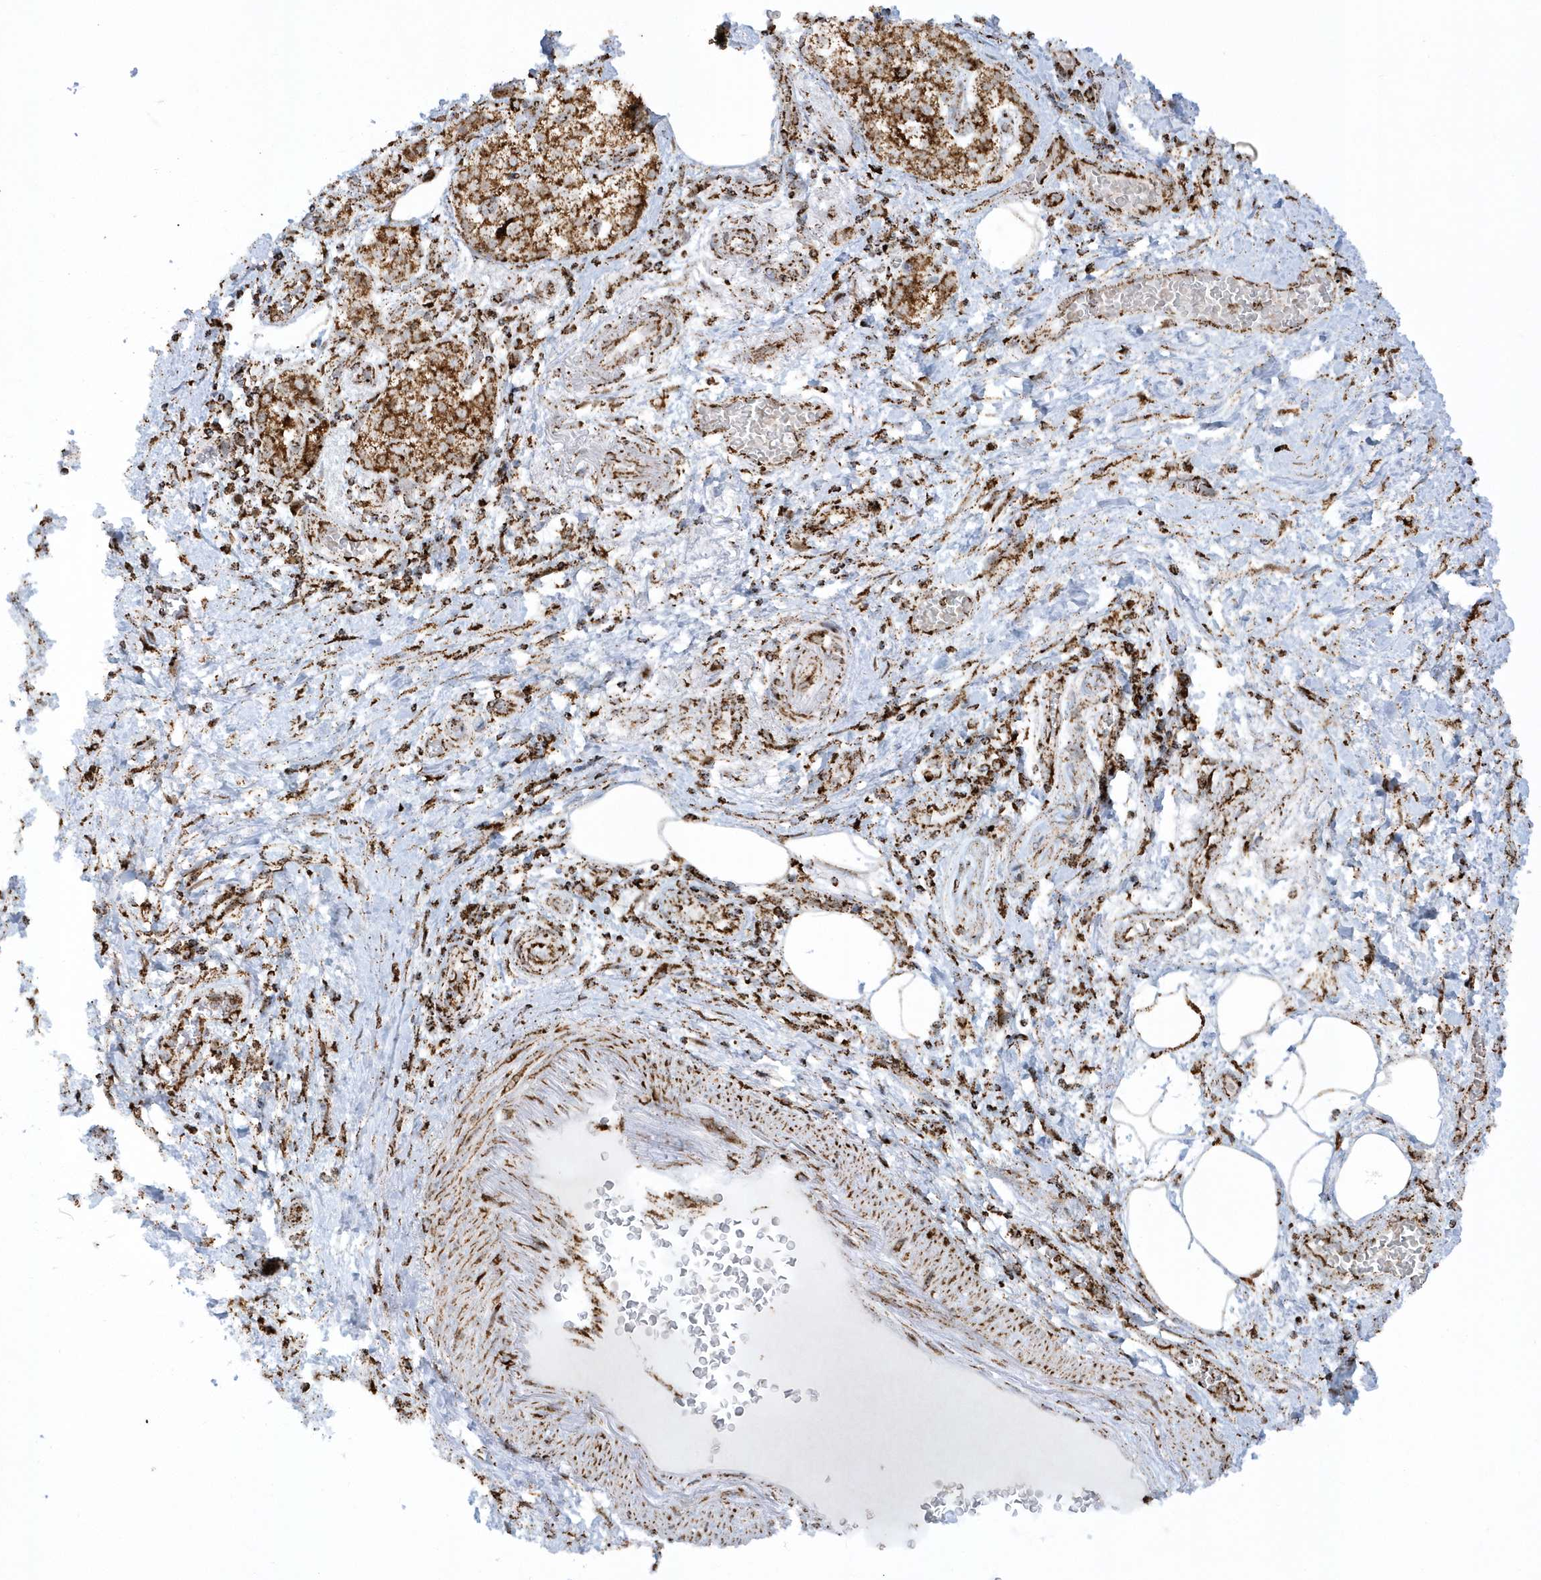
{"staining": {"intensity": "strong", "quantity": ">75%", "location": "cytoplasmic/membranous"}, "tissue": "pancreatic cancer", "cell_type": "Tumor cells", "image_type": "cancer", "snomed": [{"axis": "morphology", "description": "Normal tissue, NOS"}, {"axis": "morphology", "description": "Adenocarcinoma, NOS"}, {"axis": "topography", "description": "Pancreas"}], "caption": "Immunohistochemistry (IHC) photomicrograph of pancreatic adenocarcinoma stained for a protein (brown), which demonstrates high levels of strong cytoplasmic/membranous expression in approximately >75% of tumor cells.", "gene": "CRY2", "patient": {"sex": "female", "age": 68}}